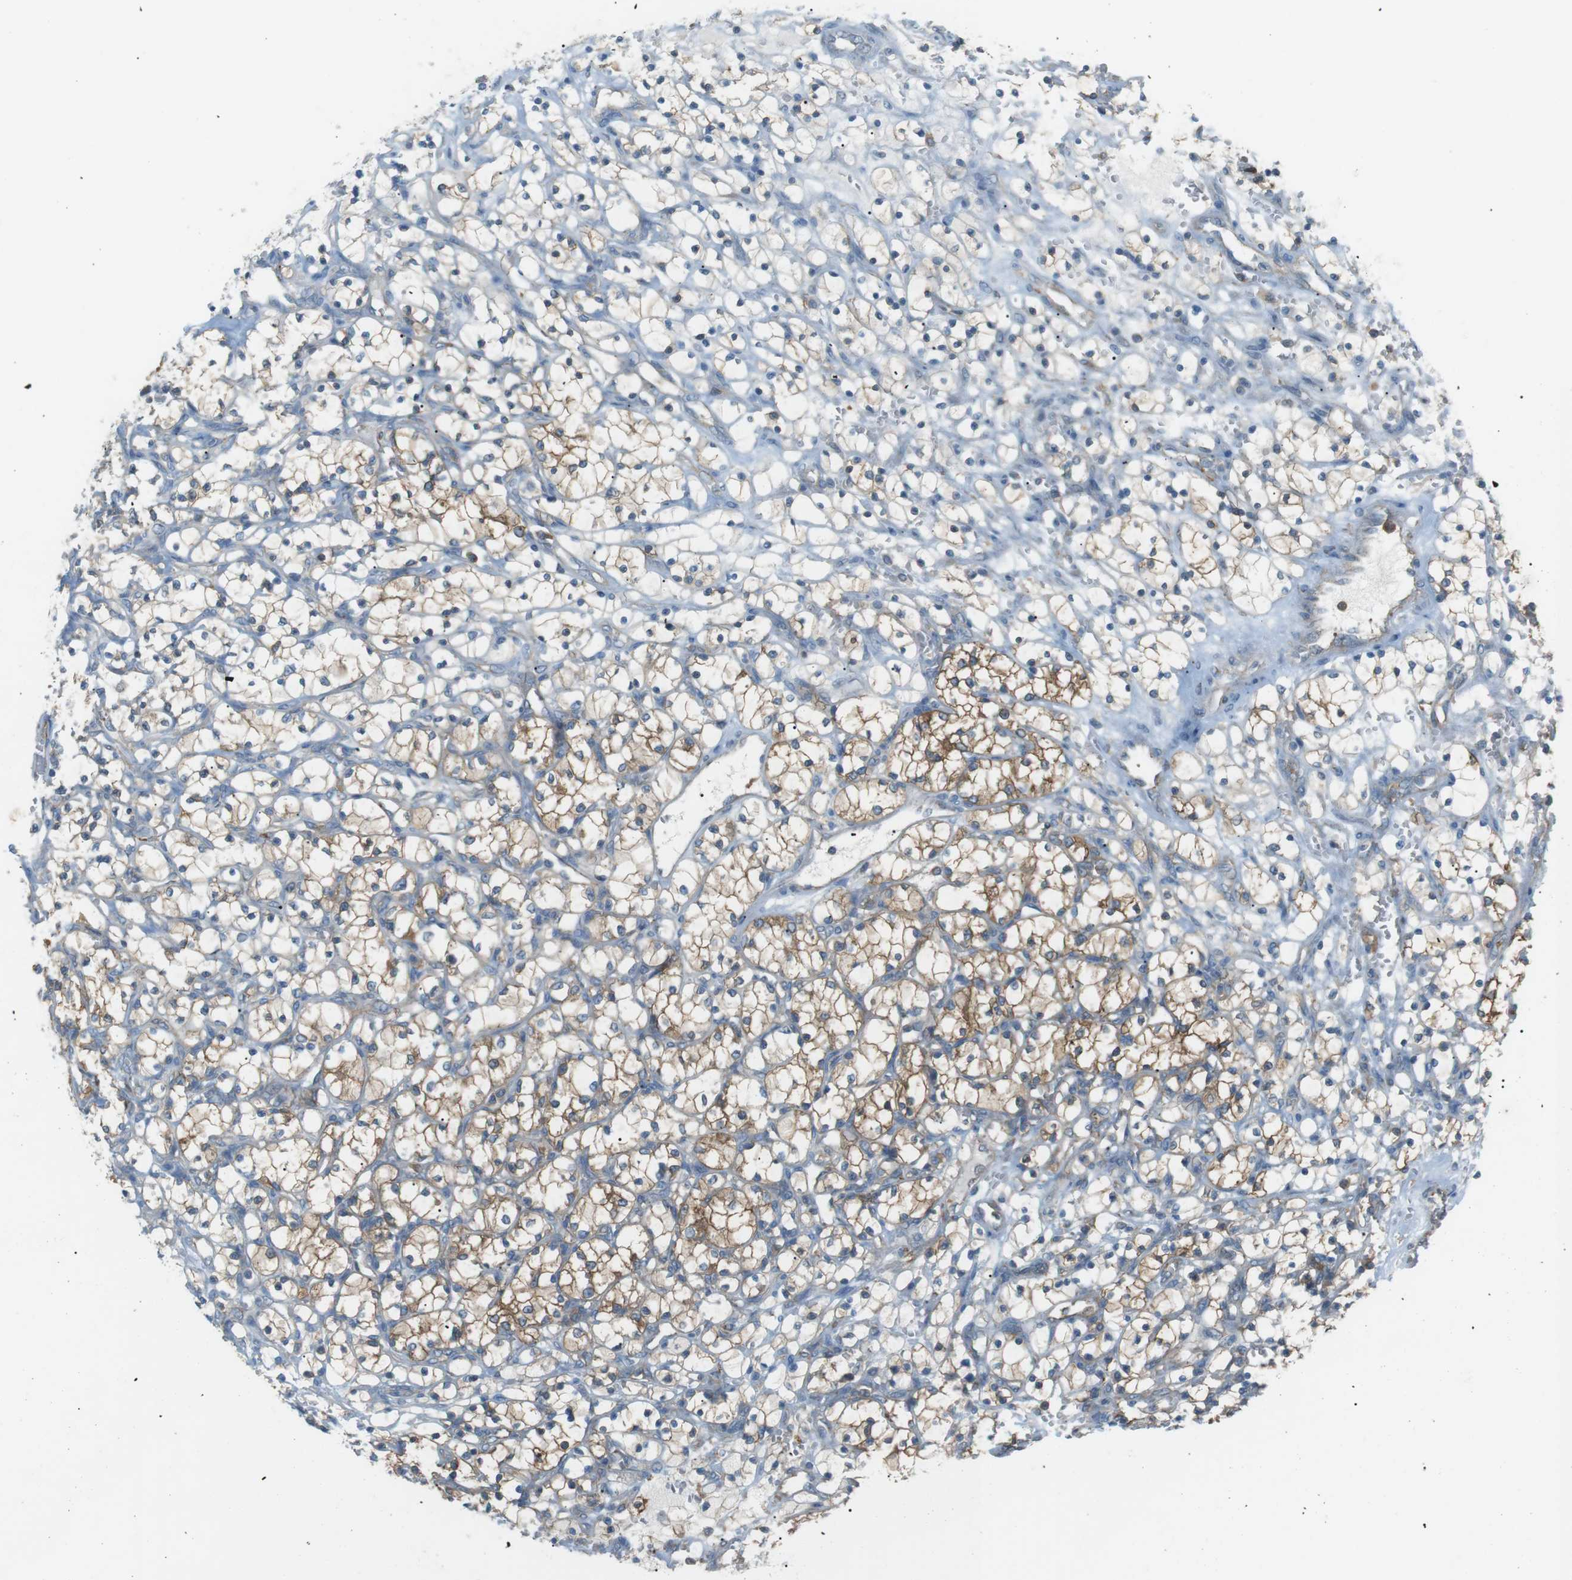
{"staining": {"intensity": "moderate", "quantity": "25%-75%", "location": "cytoplasmic/membranous"}, "tissue": "renal cancer", "cell_type": "Tumor cells", "image_type": "cancer", "snomed": [{"axis": "morphology", "description": "Adenocarcinoma, NOS"}, {"axis": "topography", "description": "Kidney"}], "caption": "Human renal cancer stained for a protein (brown) displays moderate cytoplasmic/membranous positive expression in about 25%-75% of tumor cells.", "gene": "PEPD", "patient": {"sex": "female", "age": 69}}